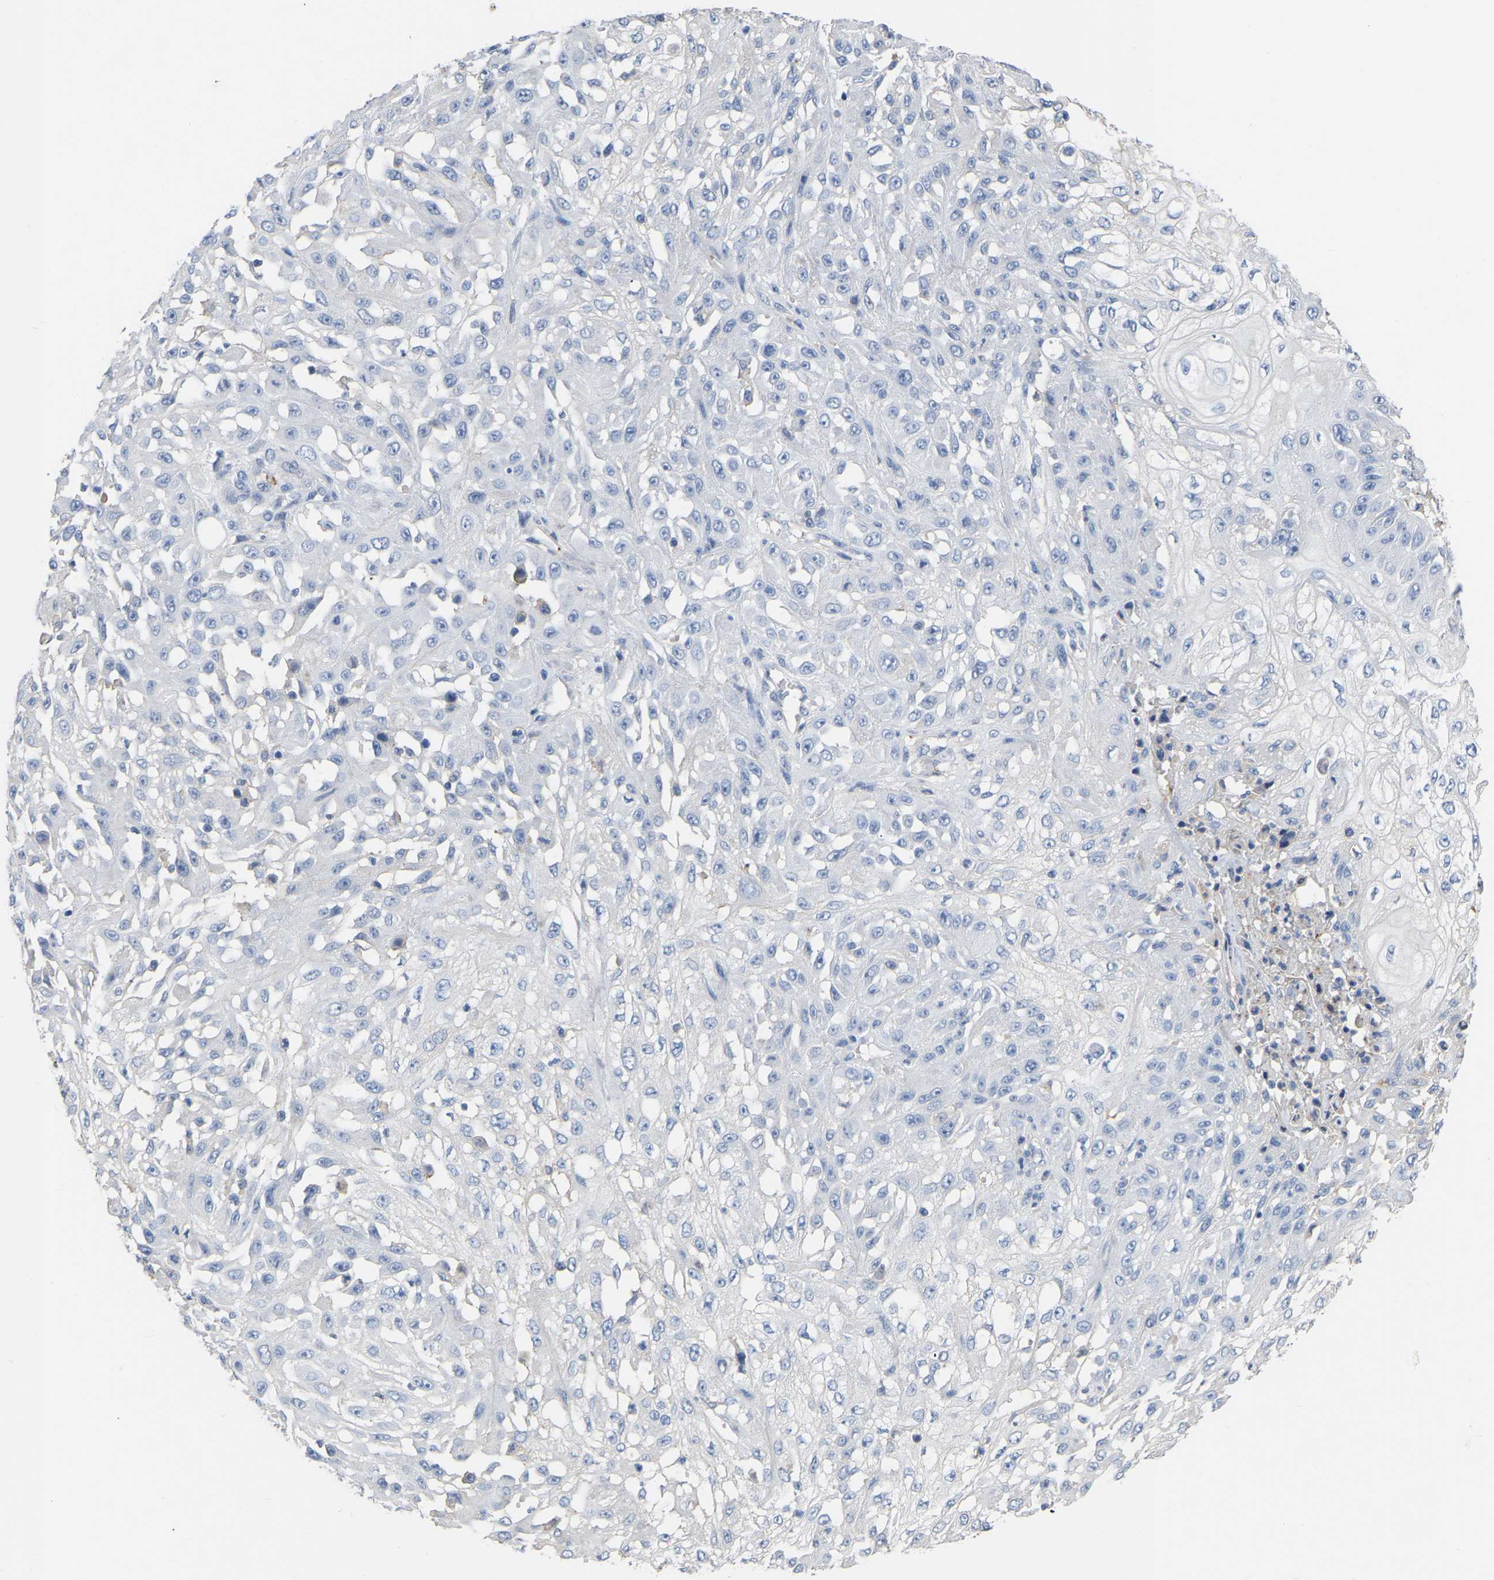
{"staining": {"intensity": "negative", "quantity": "none", "location": "none"}, "tissue": "skin cancer", "cell_type": "Tumor cells", "image_type": "cancer", "snomed": [{"axis": "morphology", "description": "Squamous cell carcinoma, NOS"}, {"axis": "morphology", "description": "Squamous cell carcinoma, metastatic, NOS"}, {"axis": "topography", "description": "Skin"}, {"axis": "topography", "description": "Lymph node"}], "caption": "IHC of skin cancer (squamous cell carcinoma) exhibits no expression in tumor cells.", "gene": "ZNF449", "patient": {"sex": "male", "age": 75}}